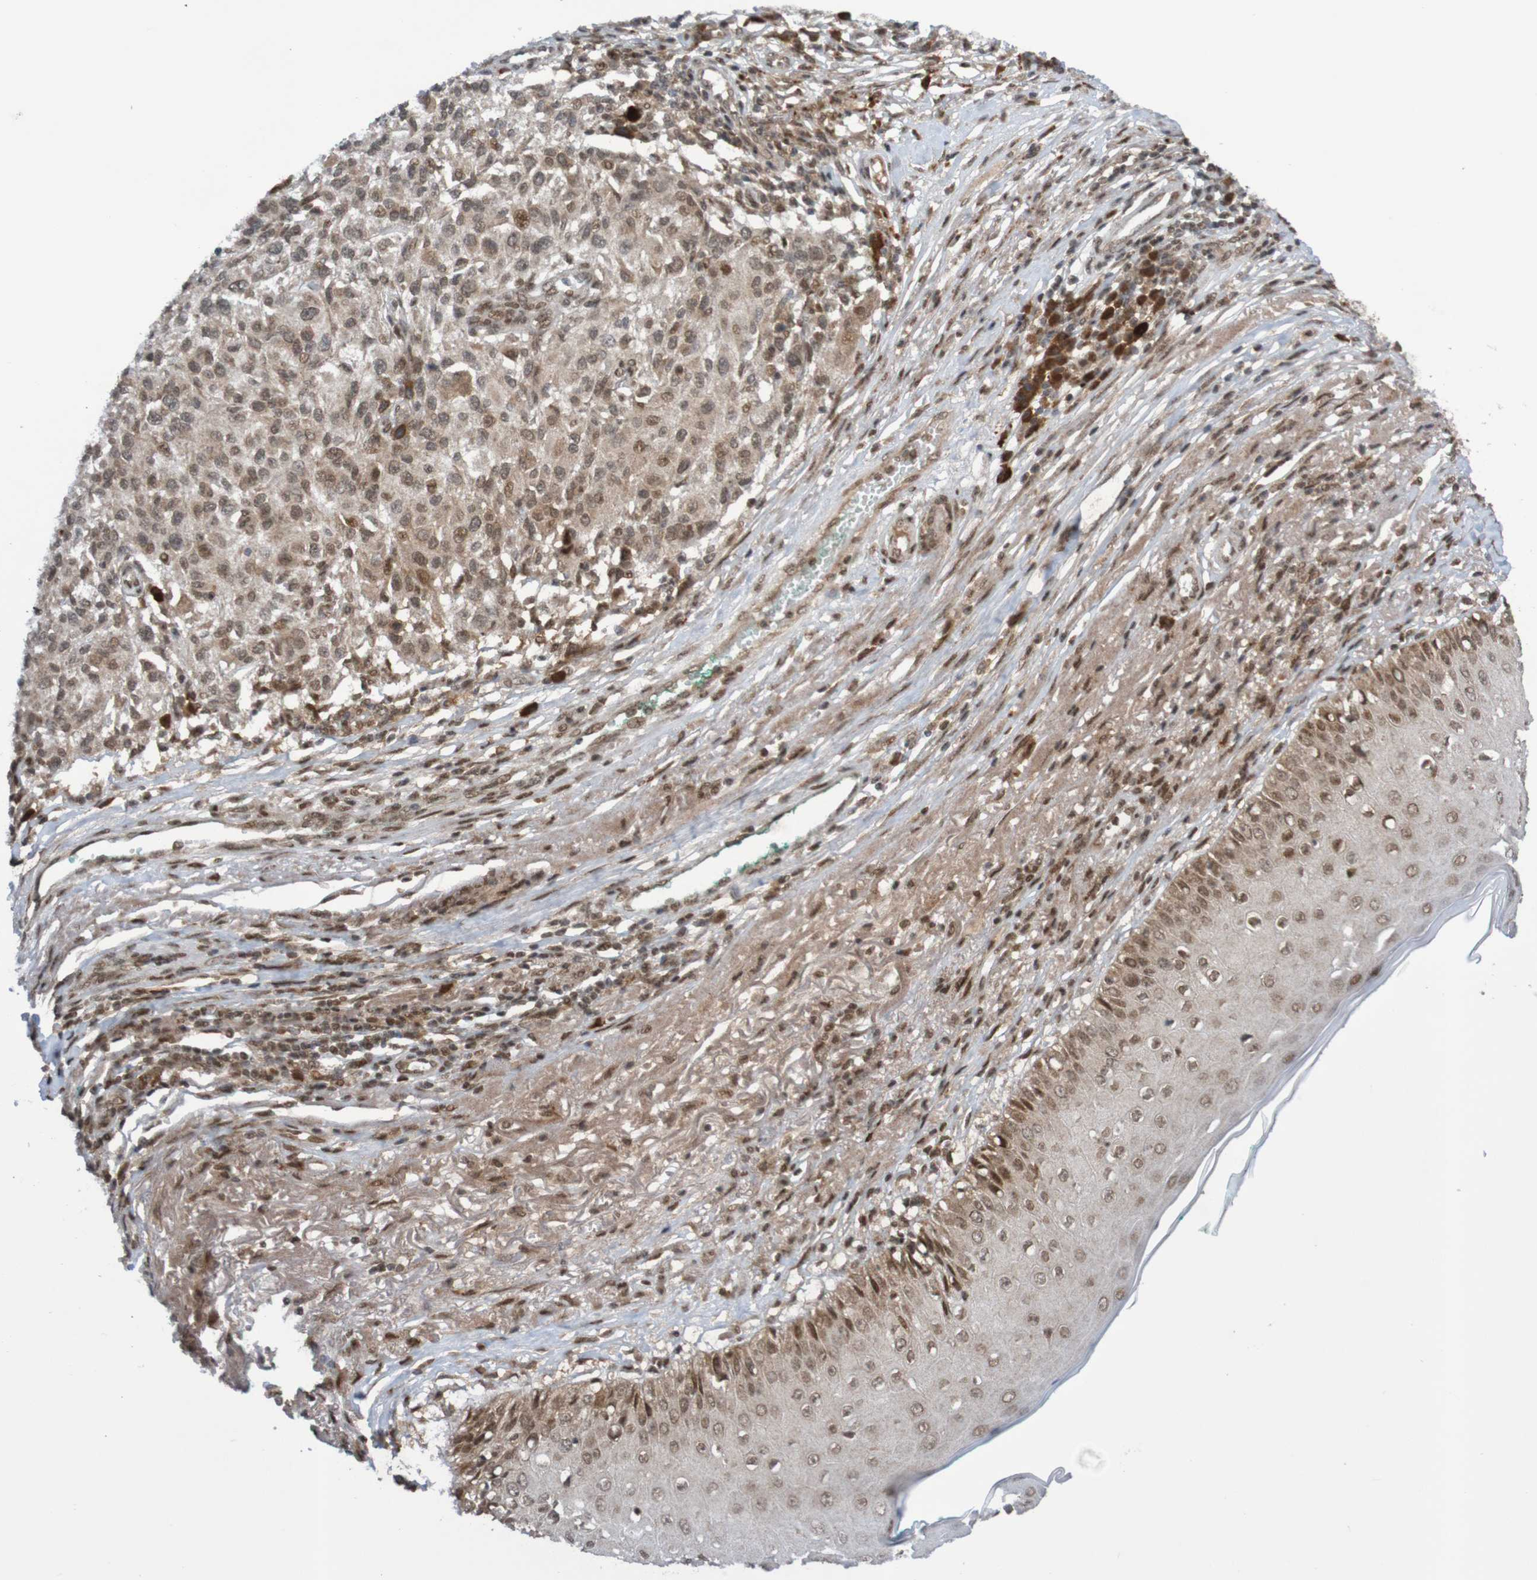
{"staining": {"intensity": "weak", "quantity": ">75%", "location": "cytoplasmic/membranous,nuclear"}, "tissue": "melanoma", "cell_type": "Tumor cells", "image_type": "cancer", "snomed": [{"axis": "morphology", "description": "Necrosis, NOS"}, {"axis": "morphology", "description": "Malignant melanoma, NOS"}, {"axis": "topography", "description": "Skin"}], "caption": "IHC image of neoplastic tissue: malignant melanoma stained using immunohistochemistry displays low levels of weak protein expression localized specifically in the cytoplasmic/membranous and nuclear of tumor cells, appearing as a cytoplasmic/membranous and nuclear brown color.", "gene": "ITLN1", "patient": {"sex": "female", "age": 87}}